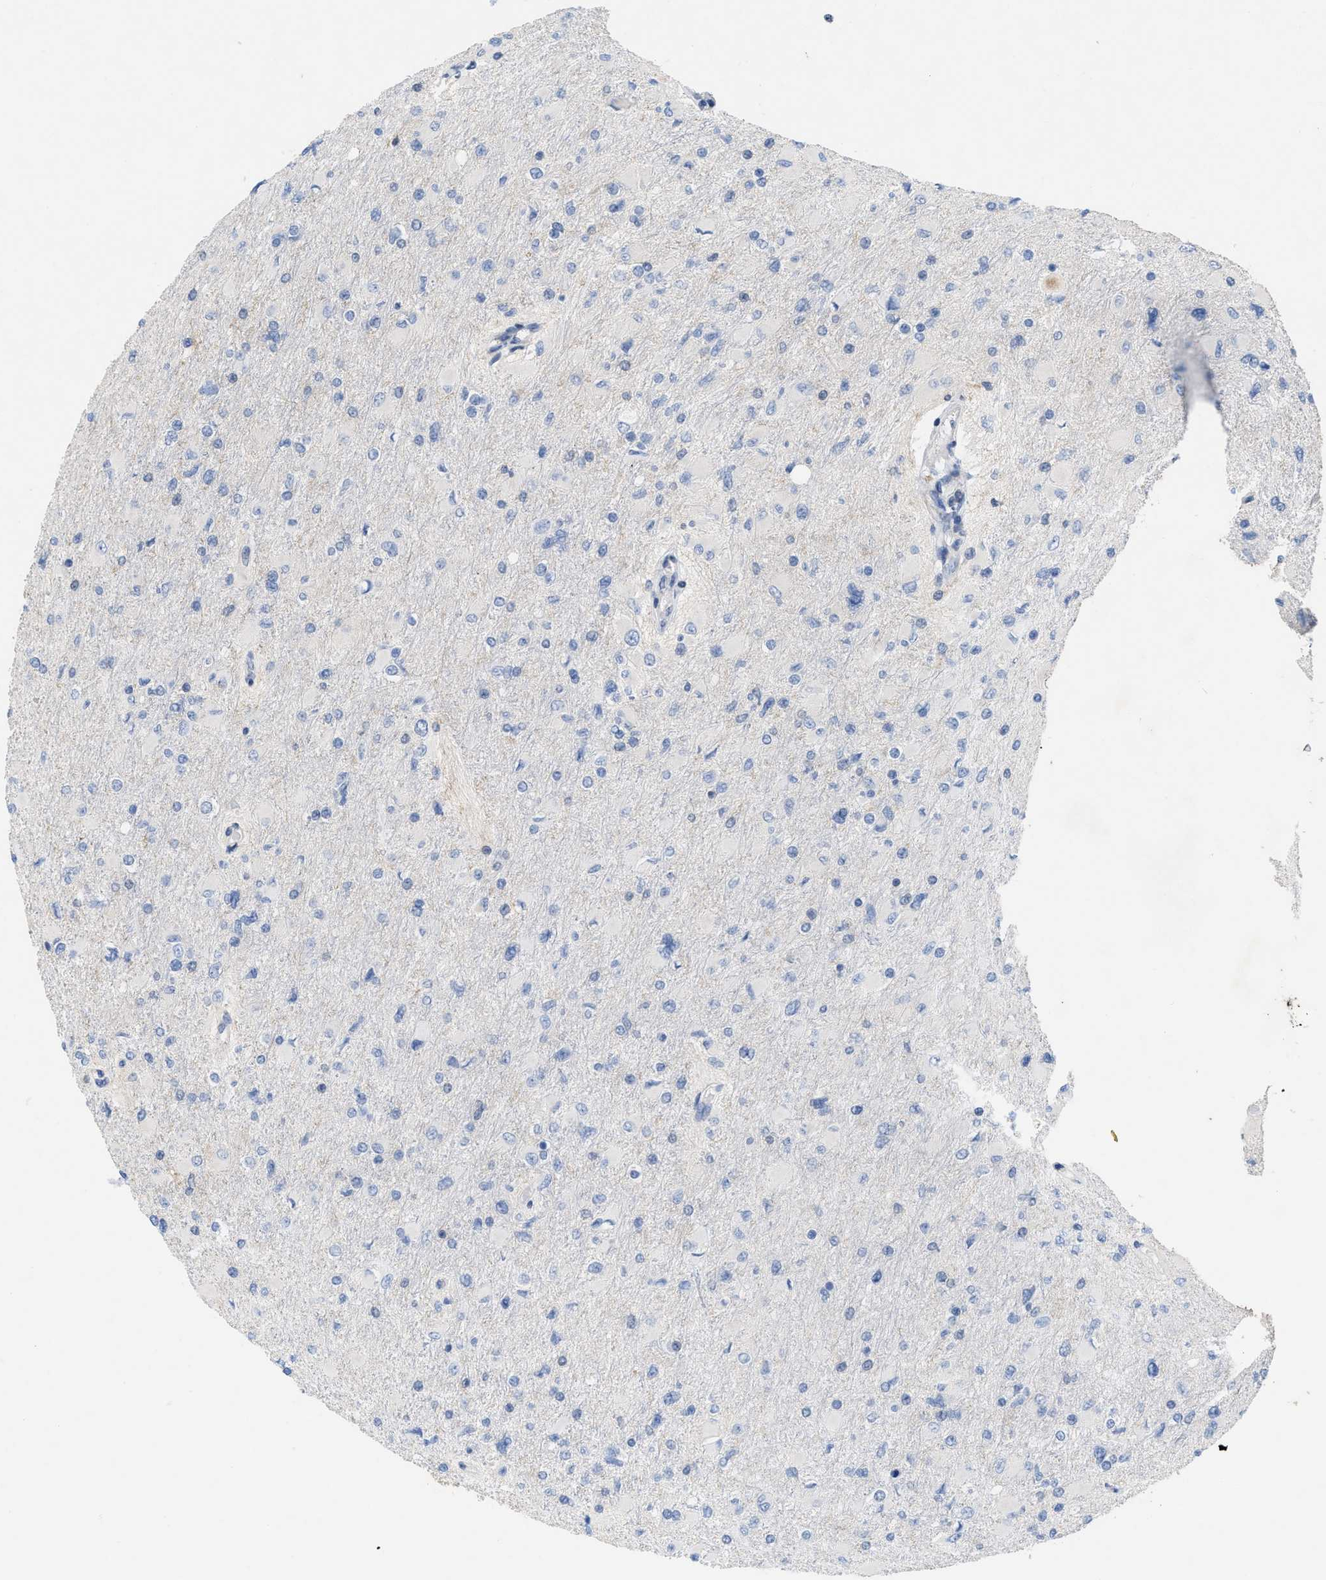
{"staining": {"intensity": "negative", "quantity": "none", "location": "none"}, "tissue": "glioma", "cell_type": "Tumor cells", "image_type": "cancer", "snomed": [{"axis": "morphology", "description": "Glioma, malignant, High grade"}, {"axis": "topography", "description": "Cerebral cortex"}], "caption": "Micrograph shows no protein positivity in tumor cells of high-grade glioma (malignant) tissue. (DAB (3,3'-diaminobenzidine) immunohistochemistry (IHC) visualized using brightfield microscopy, high magnification).", "gene": "TMEM131", "patient": {"sex": "female", "age": 36}}